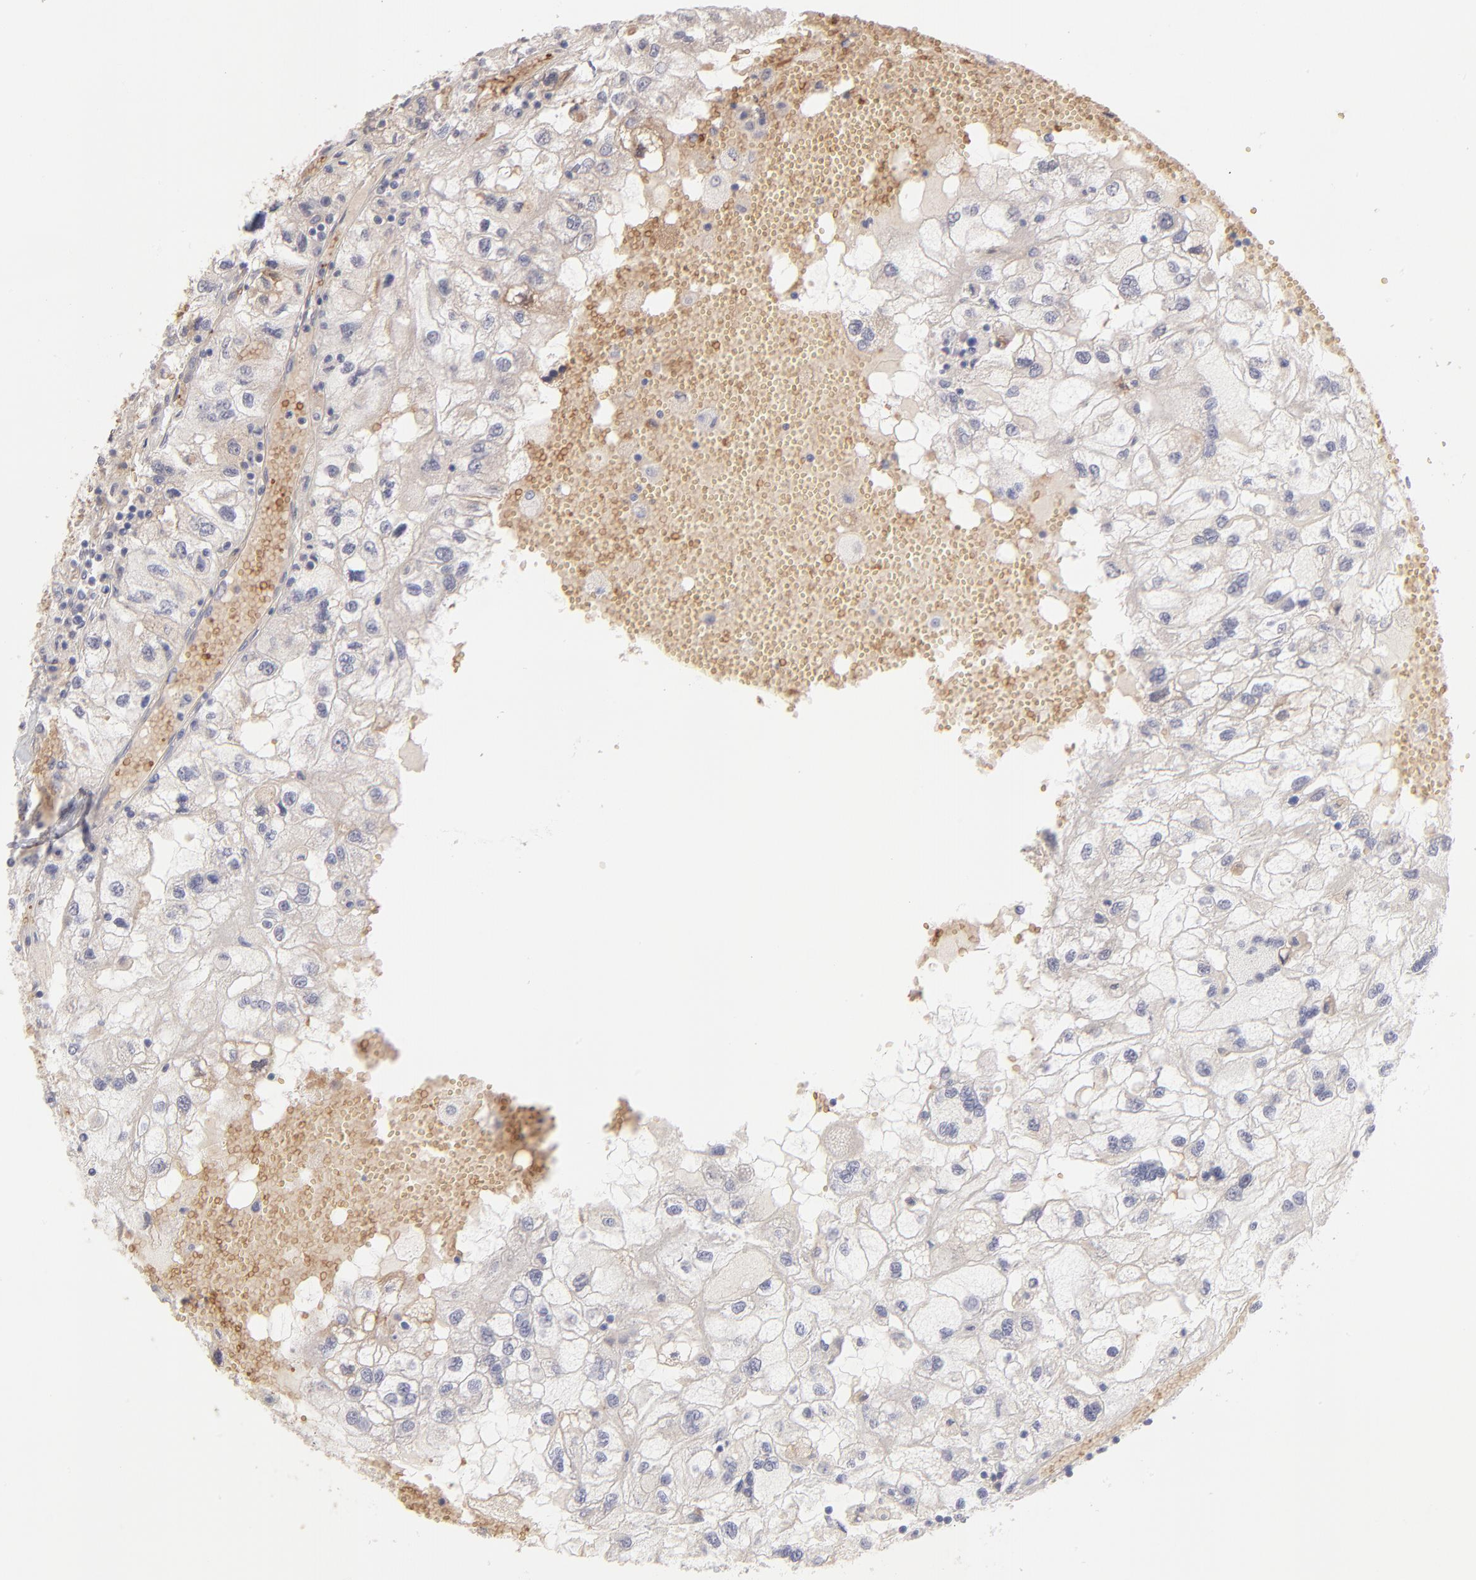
{"staining": {"intensity": "negative", "quantity": "none", "location": "none"}, "tissue": "renal cancer", "cell_type": "Tumor cells", "image_type": "cancer", "snomed": [{"axis": "morphology", "description": "Normal tissue, NOS"}, {"axis": "morphology", "description": "Adenocarcinoma, NOS"}, {"axis": "topography", "description": "Kidney"}], "caption": "Tumor cells show no significant protein staining in adenocarcinoma (renal). (Immunohistochemistry (ihc), brightfield microscopy, high magnification).", "gene": "F13B", "patient": {"sex": "male", "age": 71}}